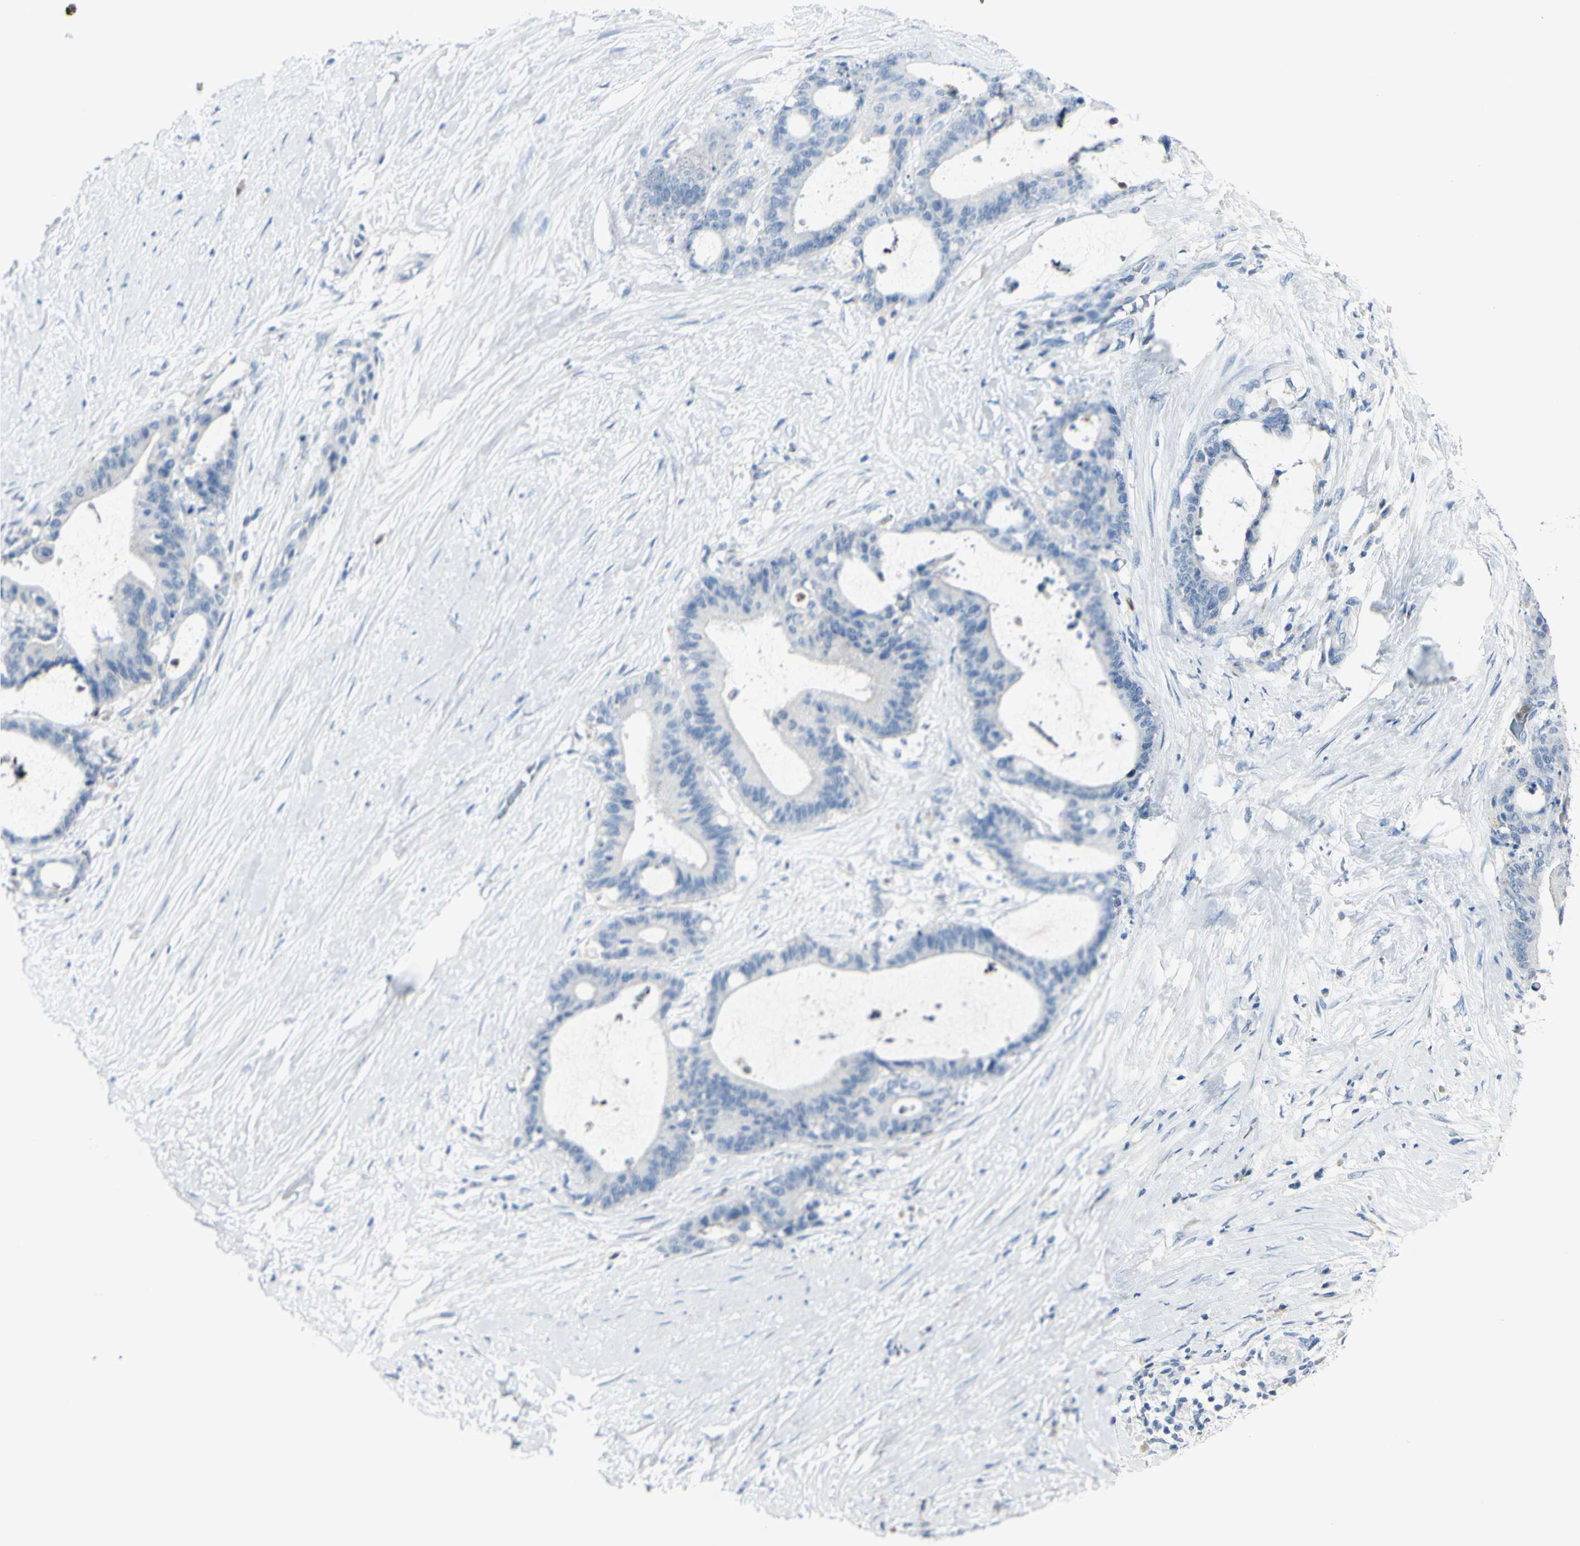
{"staining": {"intensity": "negative", "quantity": "none", "location": "none"}, "tissue": "liver cancer", "cell_type": "Tumor cells", "image_type": "cancer", "snomed": [{"axis": "morphology", "description": "Cholangiocarcinoma"}, {"axis": "topography", "description": "Liver"}], "caption": "This is an immunohistochemistry (IHC) micrograph of human liver cancer (cholangiocarcinoma). There is no staining in tumor cells.", "gene": "ZNF557", "patient": {"sex": "female", "age": 73}}